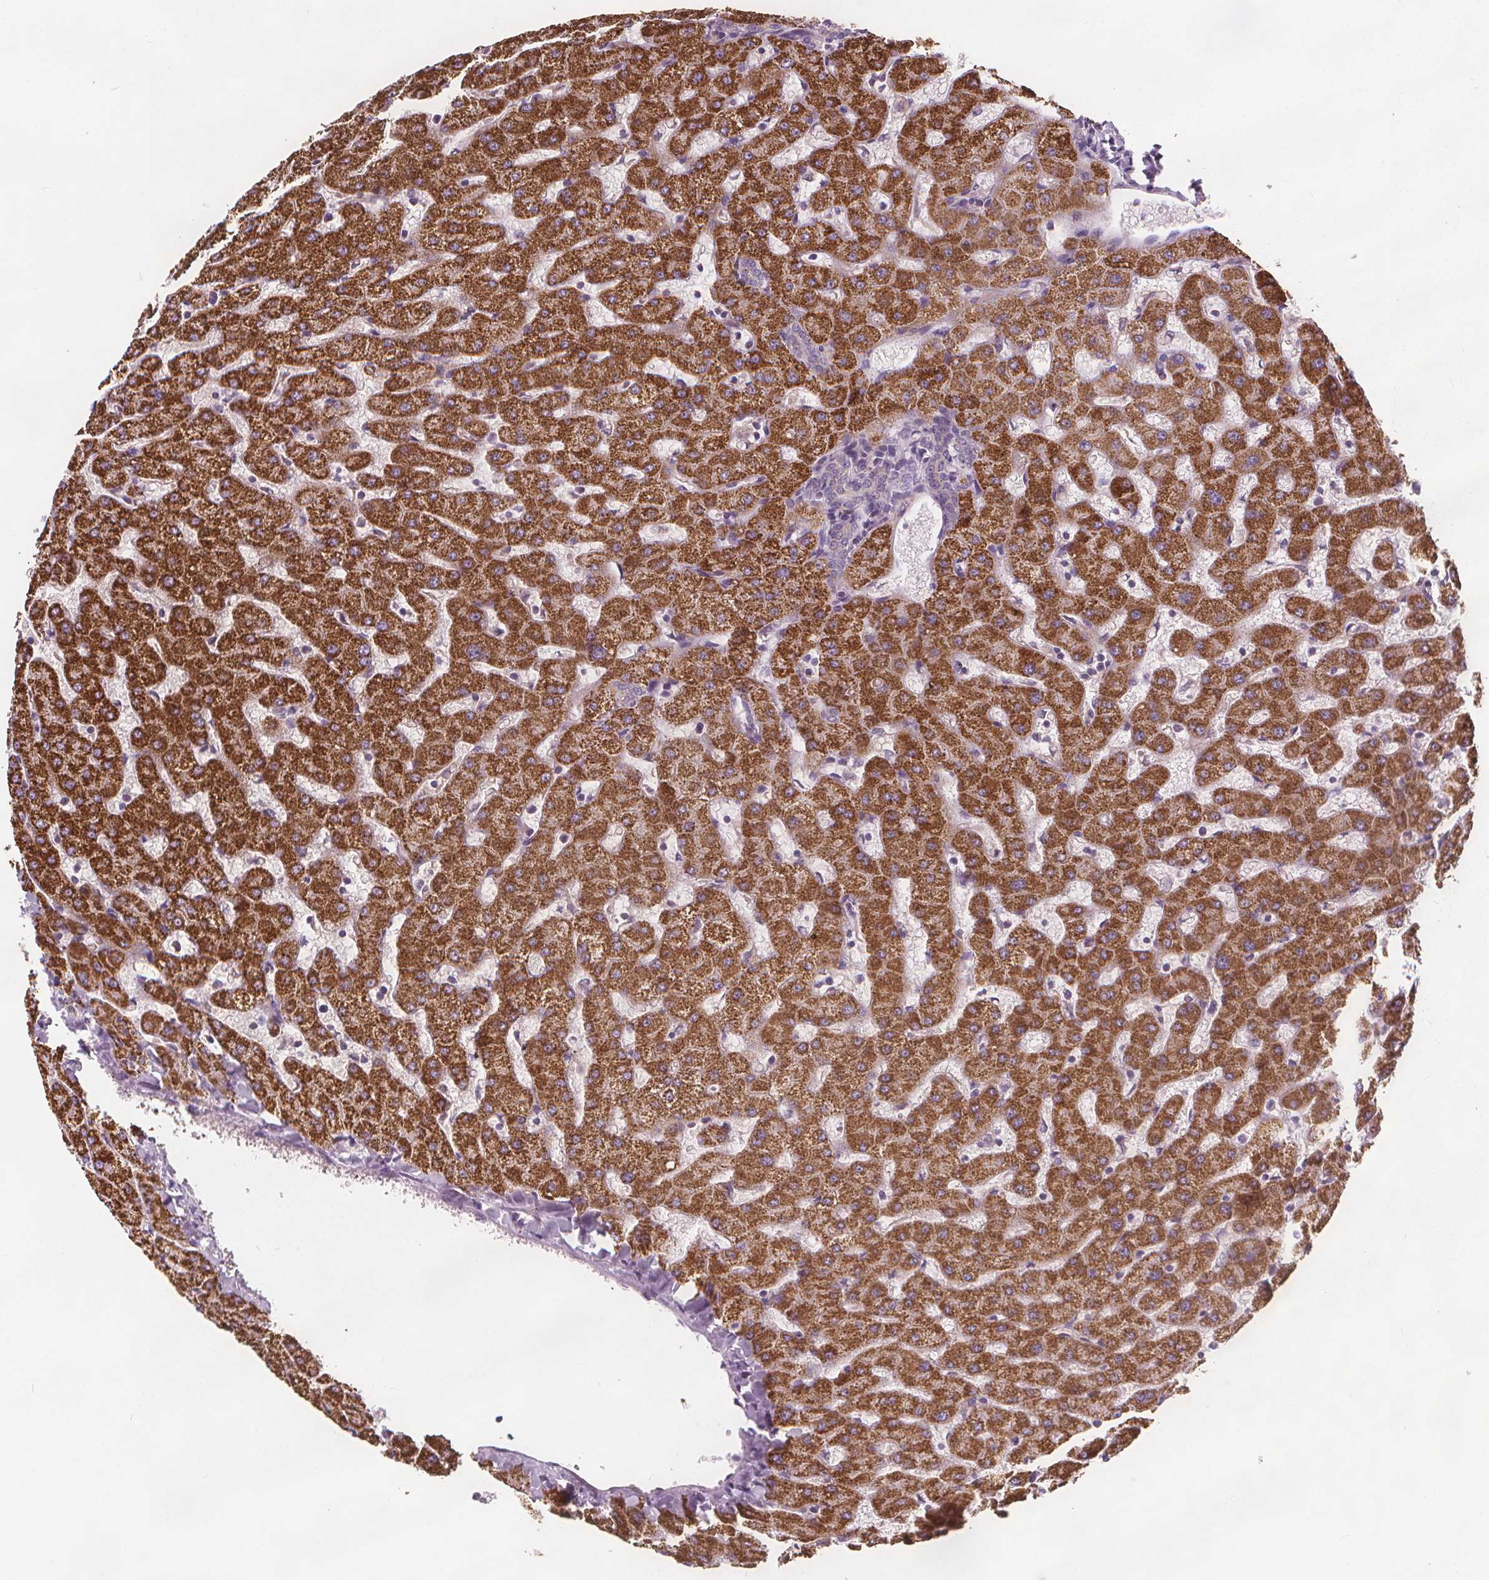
{"staining": {"intensity": "negative", "quantity": "none", "location": "none"}, "tissue": "liver", "cell_type": "Cholangiocytes", "image_type": "normal", "snomed": [{"axis": "morphology", "description": "Normal tissue, NOS"}, {"axis": "topography", "description": "Liver"}], "caption": "The photomicrograph exhibits no staining of cholangiocytes in unremarkable liver. Brightfield microscopy of immunohistochemistry stained with DAB (3,3'-diaminobenzidine) (brown) and hematoxylin (blue), captured at high magnification.", "gene": "RAB20", "patient": {"sex": "female", "age": 63}}